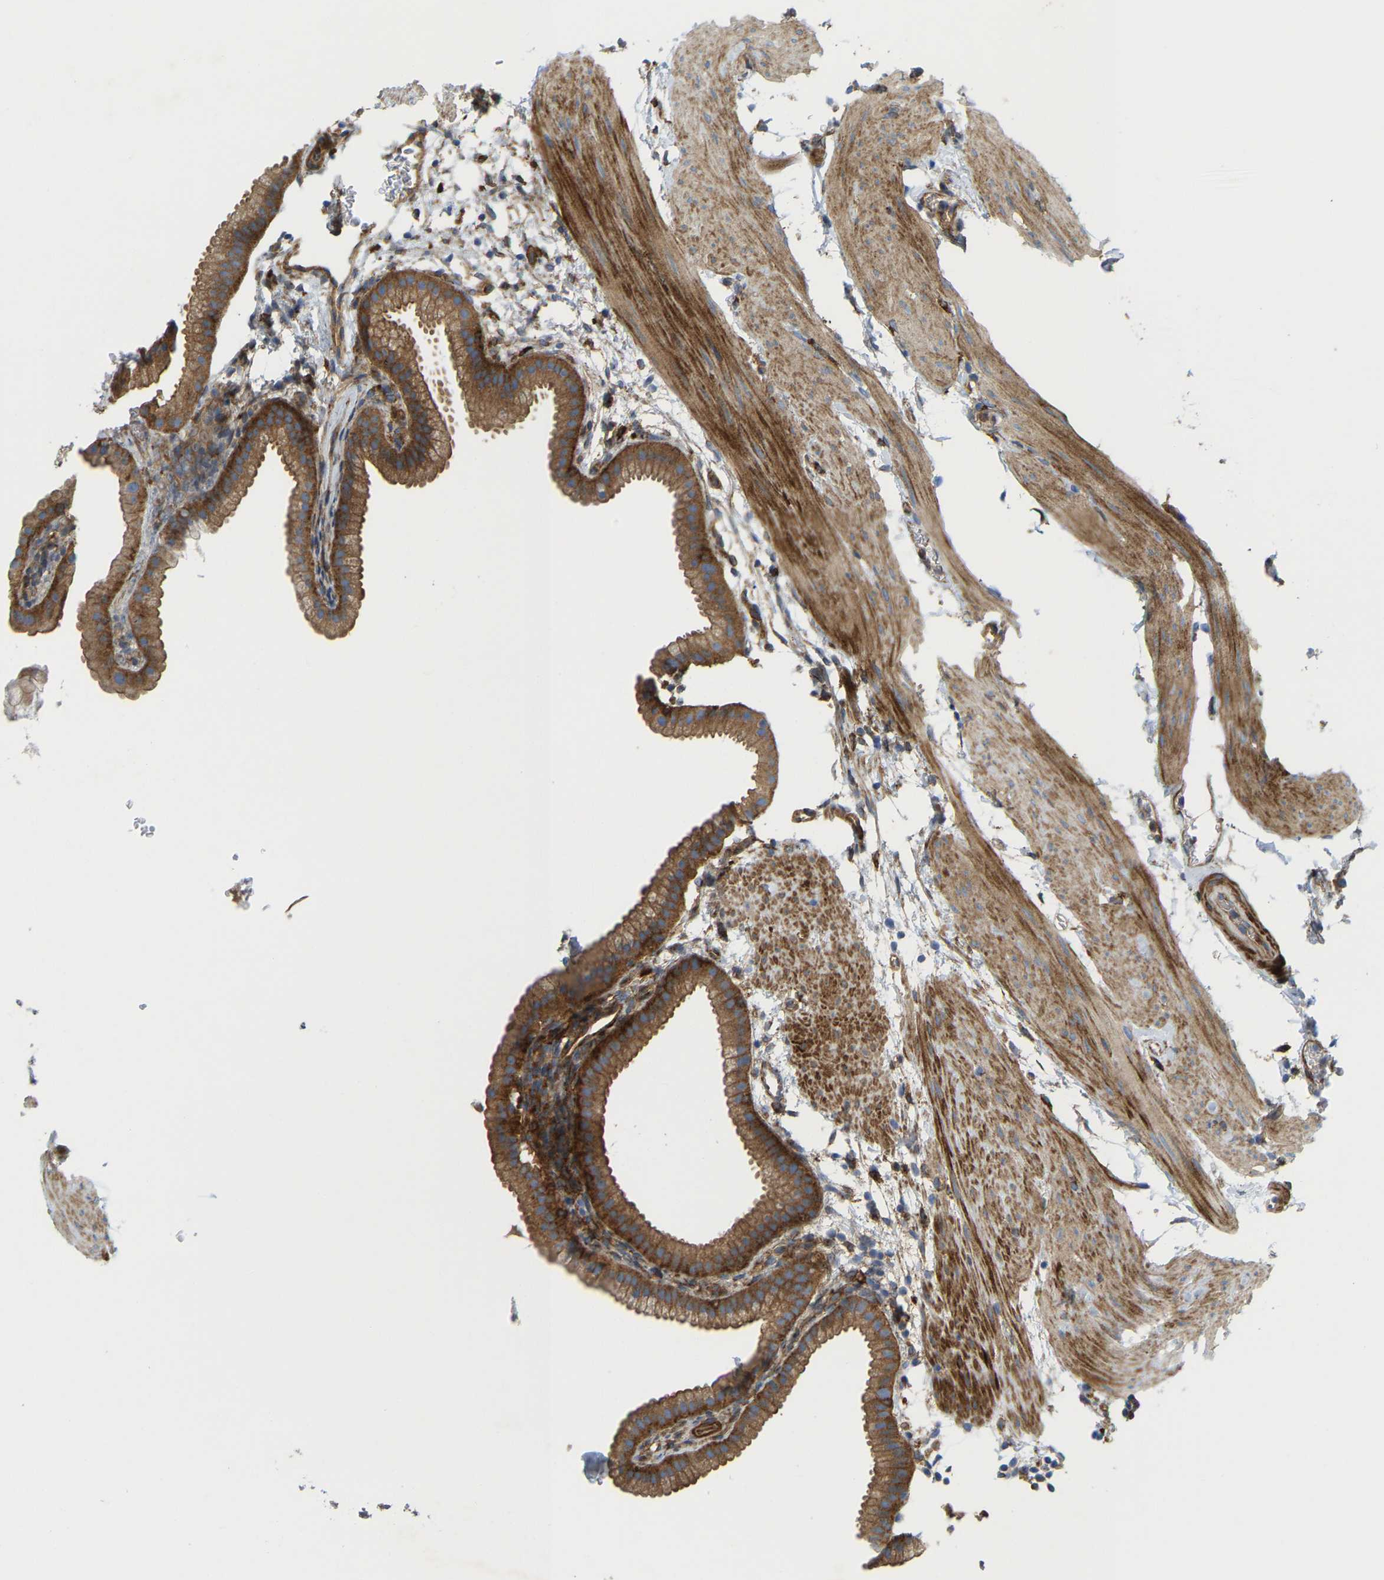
{"staining": {"intensity": "strong", "quantity": ">75%", "location": "cytoplasmic/membranous"}, "tissue": "gallbladder", "cell_type": "Glandular cells", "image_type": "normal", "snomed": [{"axis": "morphology", "description": "Normal tissue, NOS"}, {"axis": "topography", "description": "Gallbladder"}], "caption": "Immunohistochemistry staining of benign gallbladder, which reveals high levels of strong cytoplasmic/membranous staining in about >75% of glandular cells indicating strong cytoplasmic/membranous protein expression. The staining was performed using DAB (brown) for protein detection and nuclei were counterstained in hematoxylin (blue).", "gene": "PICALM", "patient": {"sex": "female", "age": 64}}